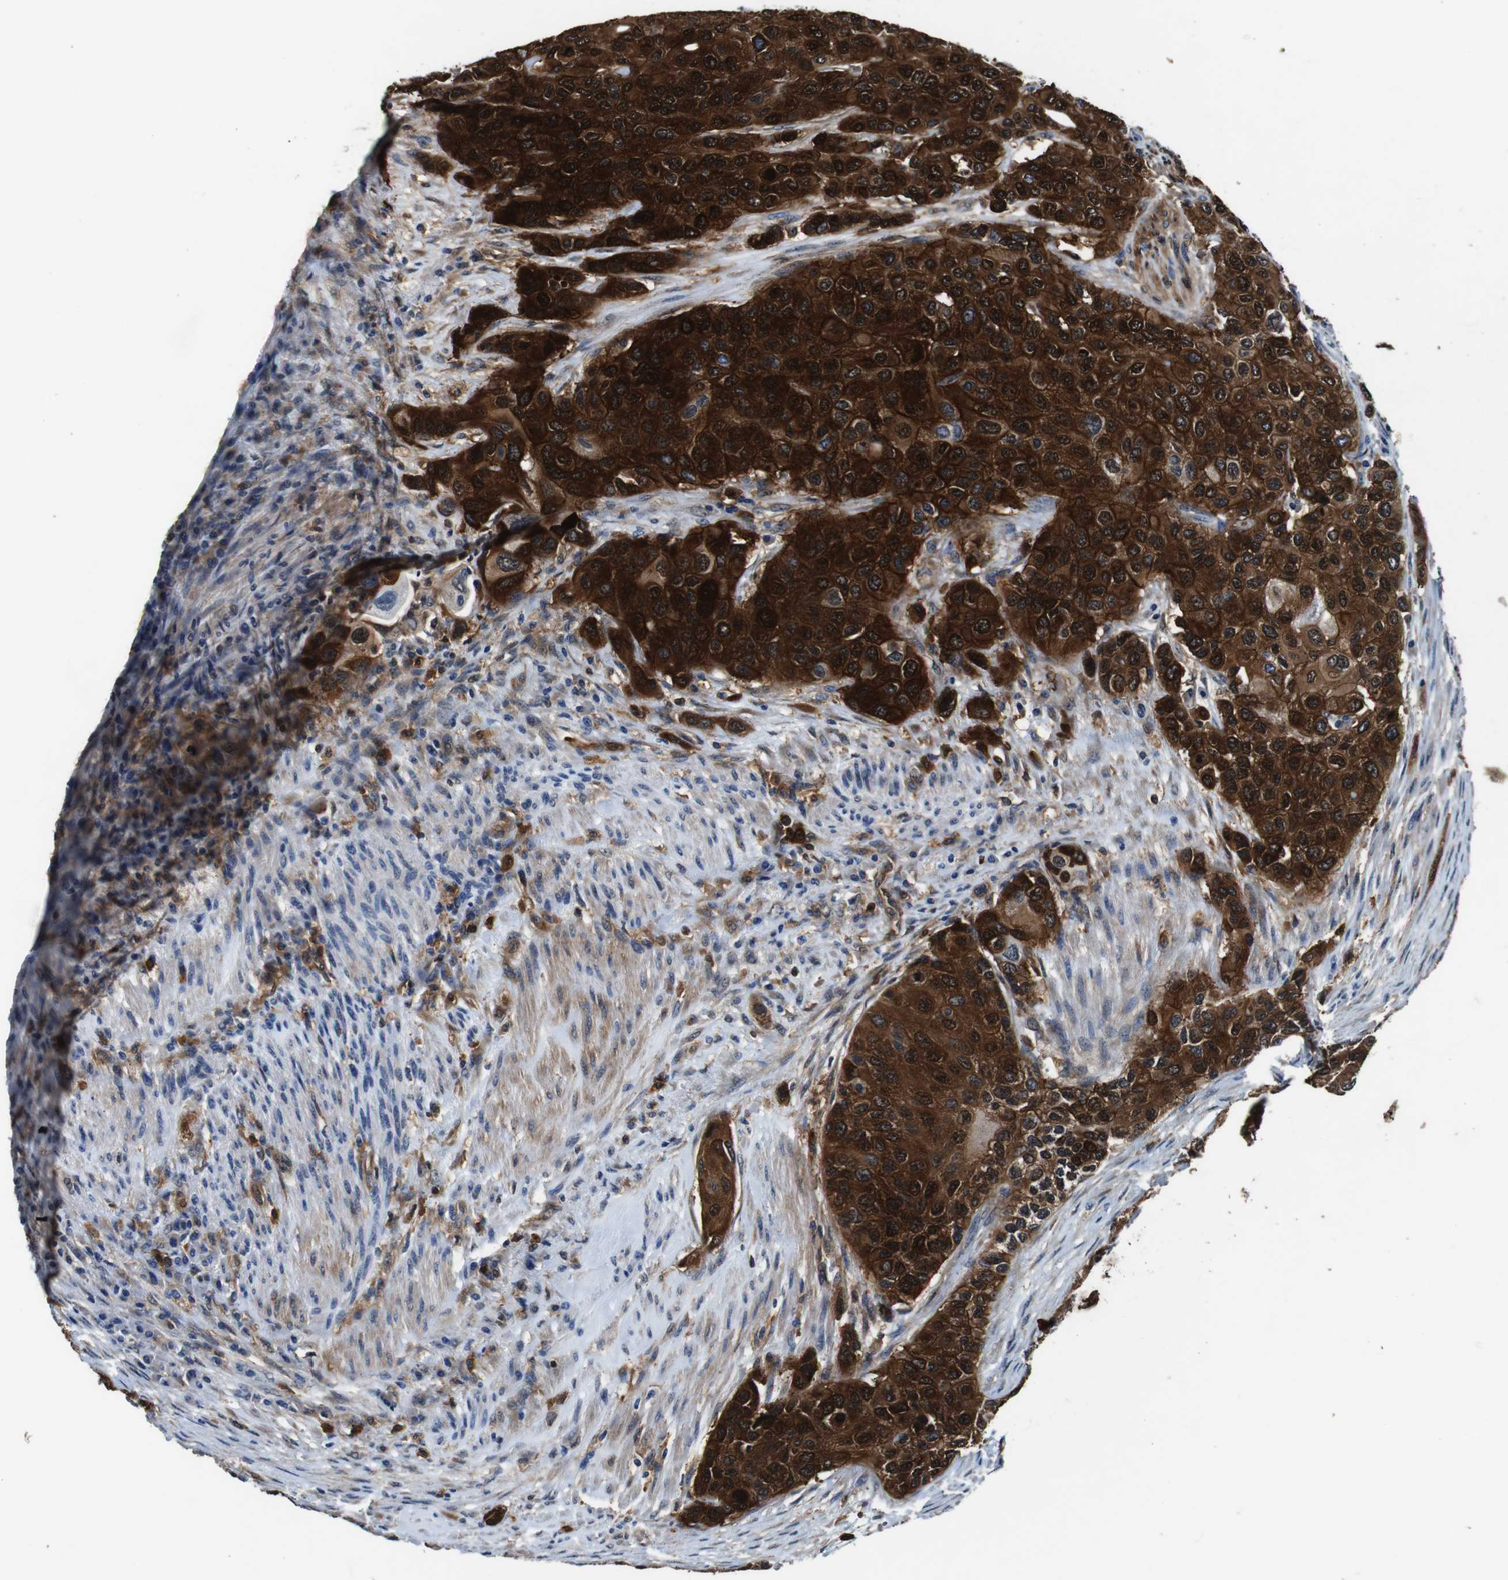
{"staining": {"intensity": "strong", "quantity": ">75%", "location": "cytoplasmic/membranous,nuclear"}, "tissue": "urothelial cancer", "cell_type": "Tumor cells", "image_type": "cancer", "snomed": [{"axis": "morphology", "description": "Urothelial carcinoma, High grade"}, {"axis": "topography", "description": "Urinary bladder"}], "caption": "High-power microscopy captured an immunohistochemistry image of urothelial cancer, revealing strong cytoplasmic/membranous and nuclear expression in approximately >75% of tumor cells.", "gene": "ANXA1", "patient": {"sex": "female", "age": 56}}